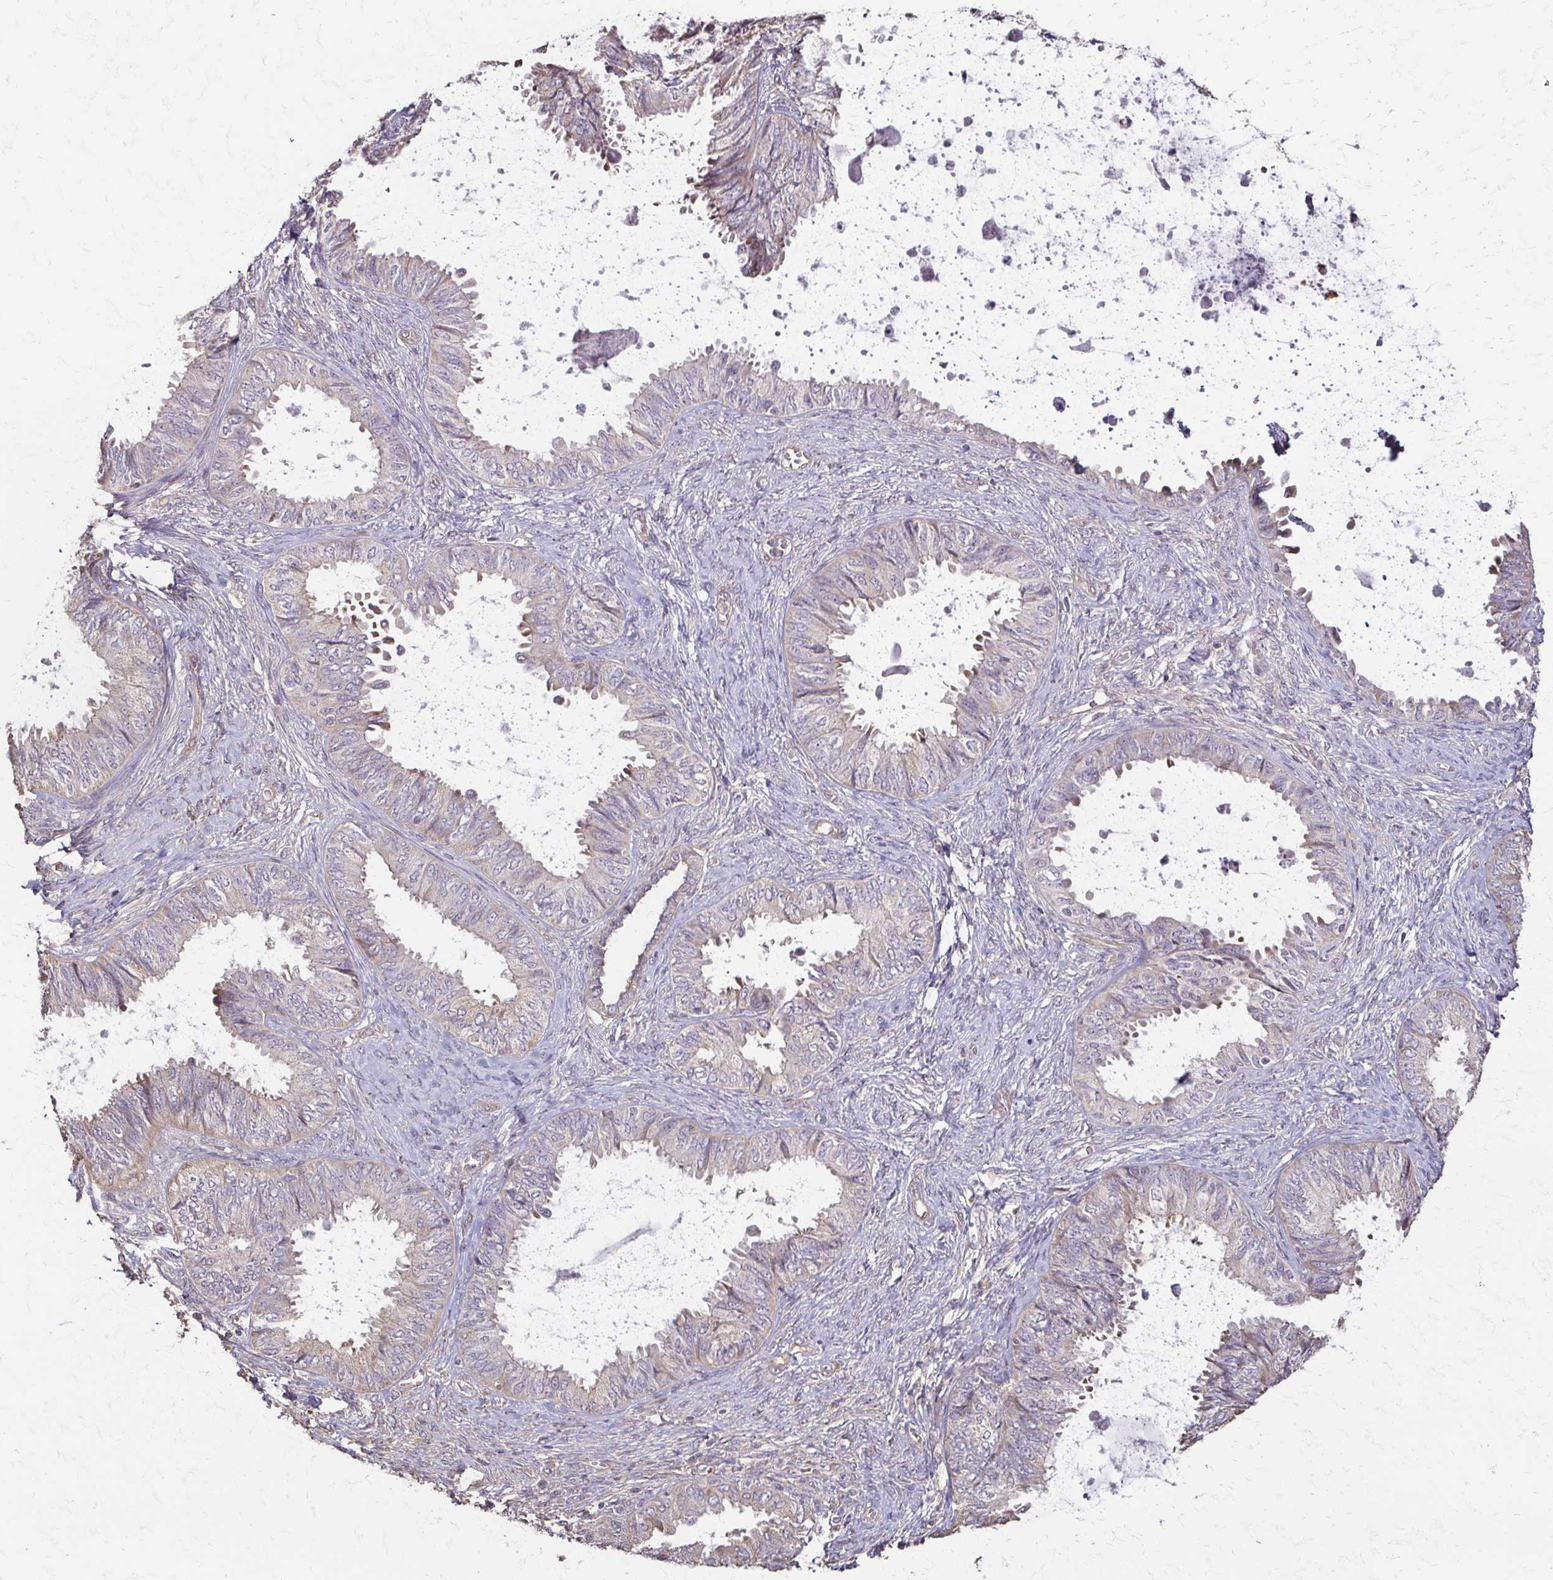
{"staining": {"intensity": "weak", "quantity": "25%-75%", "location": "cytoplasmic/membranous"}, "tissue": "ovarian cancer", "cell_type": "Tumor cells", "image_type": "cancer", "snomed": [{"axis": "morphology", "description": "Carcinoma, endometroid"}, {"axis": "topography", "description": "Ovary"}], "caption": "There is low levels of weak cytoplasmic/membranous staining in tumor cells of ovarian cancer, as demonstrated by immunohistochemical staining (brown color).", "gene": "IL18BP", "patient": {"sex": "female", "age": 70}}